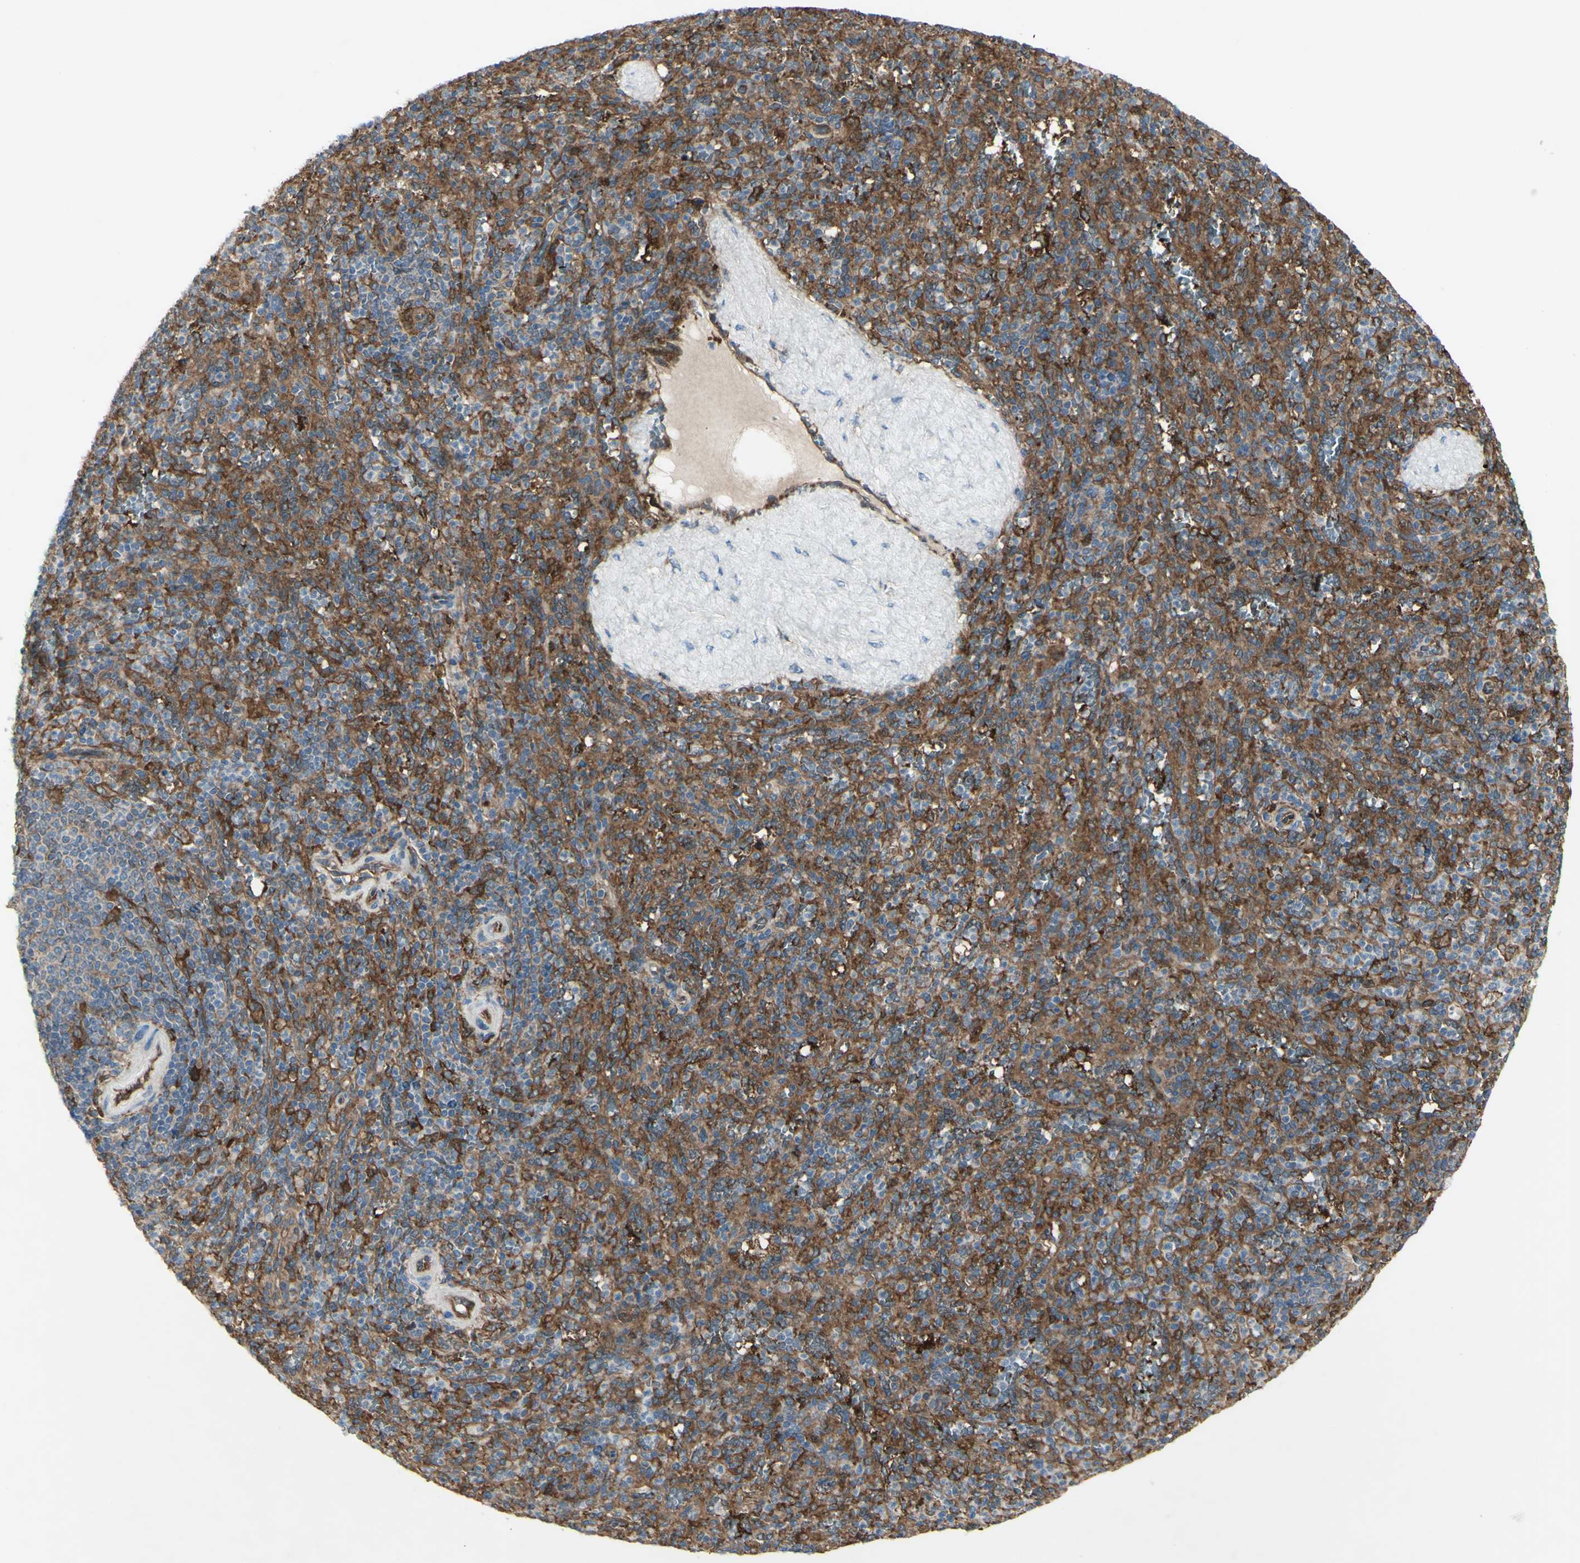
{"staining": {"intensity": "moderate", "quantity": "25%-75%", "location": "cytoplasmic/membranous"}, "tissue": "spleen", "cell_type": "Cells in red pulp", "image_type": "normal", "snomed": [{"axis": "morphology", "description": "Normal tissue, NOS"}, {"axis": "topography", "description": "Spleen"}], "caption": "This is a photomicrograph of immunohistochemistry (IHC) staining of benign spleen, which shows moderate expression in the cytoplasmic/membranous of cells in red pulp.", "gene": "IGSF9B", "patient": {"sex": "male", "age": 36}}